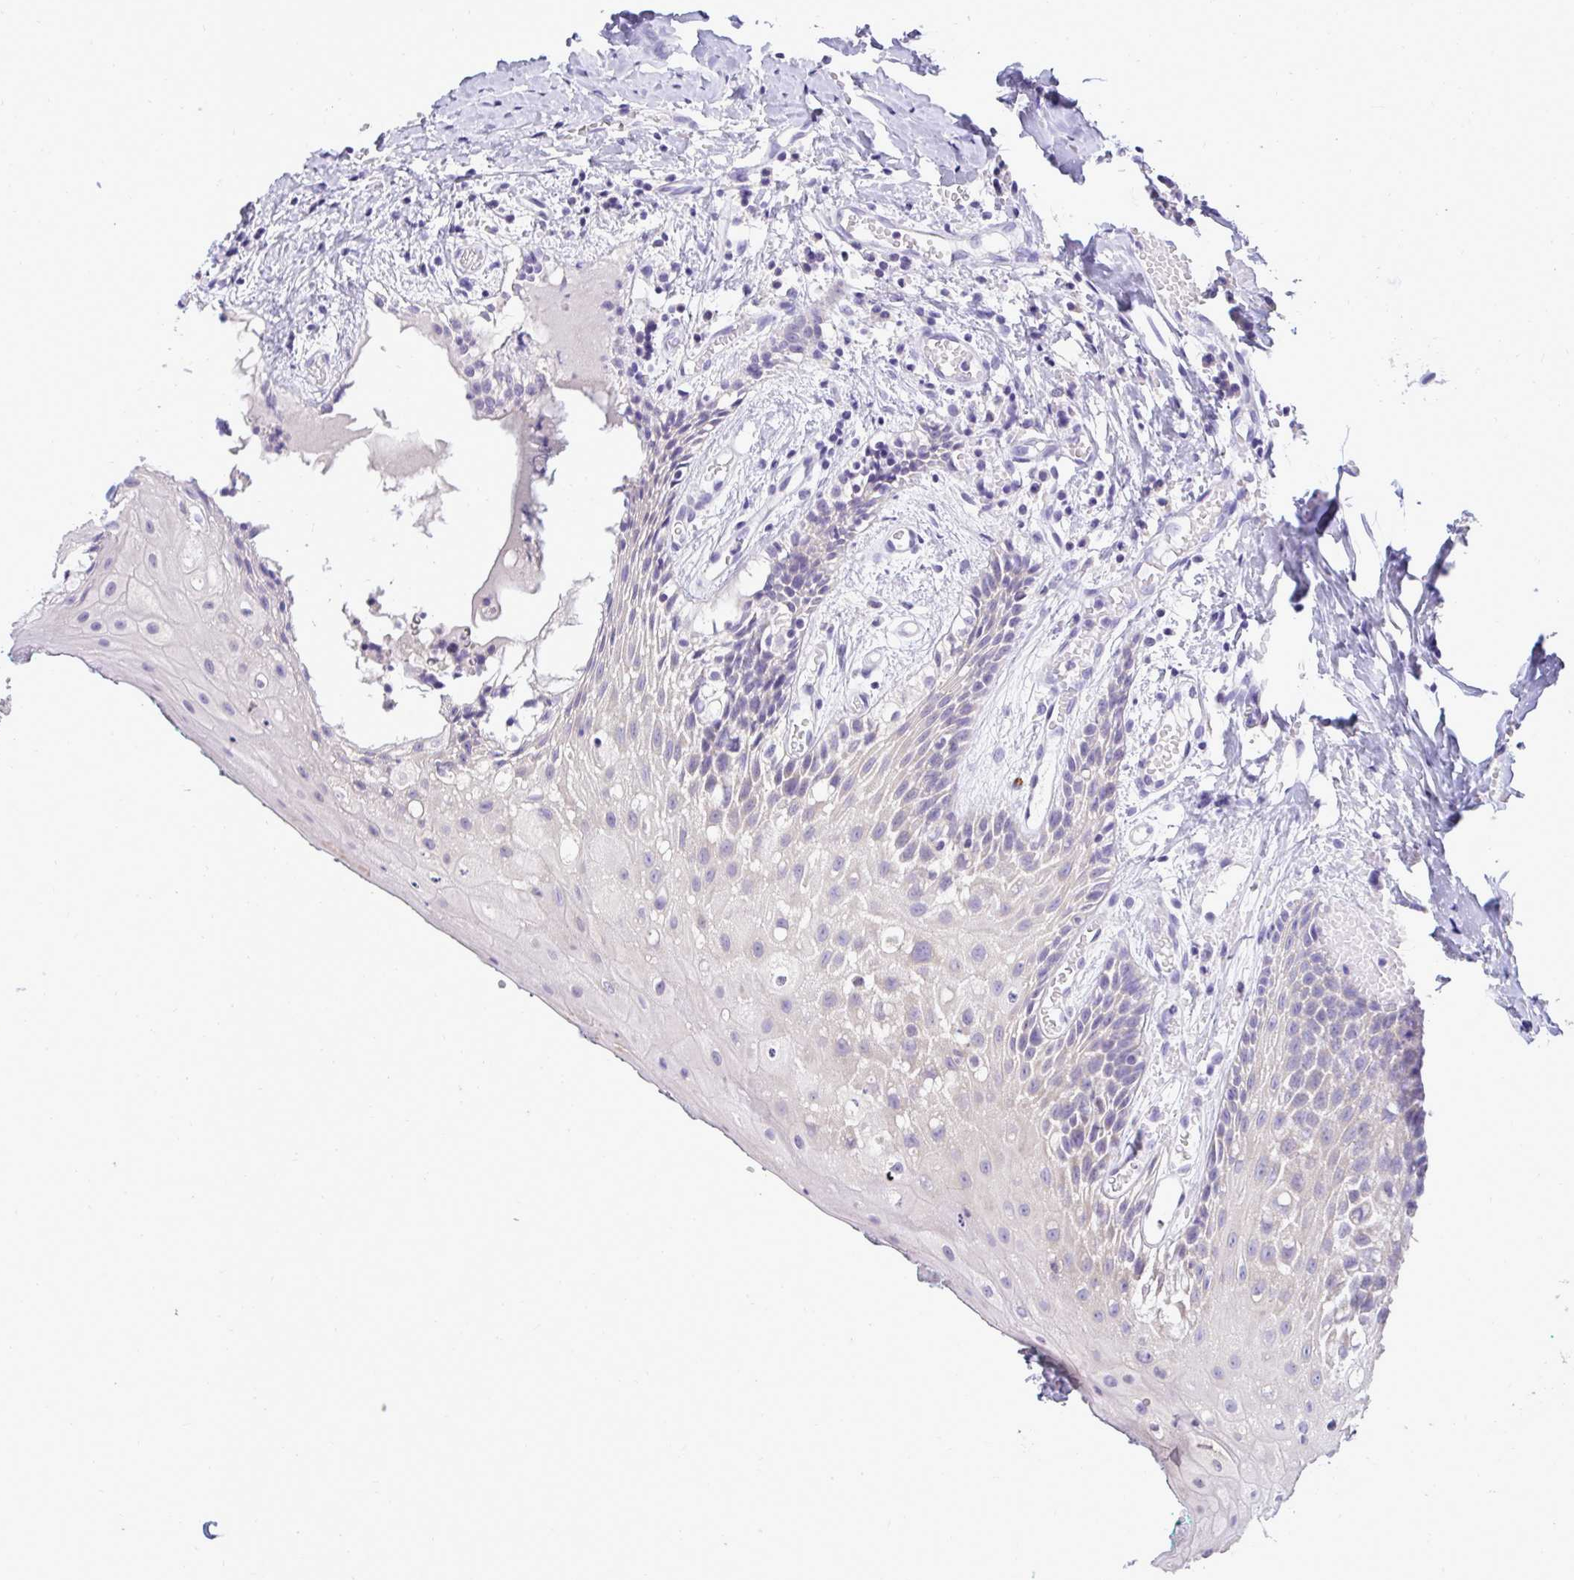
{"staining": {"intensity": "negative", "quantity": "none", "location": "none"}, "tissue": "oral mucosa", "cell_type": "Squamous epithelial cells", "image_type": "normal", "snomed": [{"axis": "morphology", "description": "Normal tissue, NOS"}, {"axis": "topography", "description": "Oral tissue"}, {"axis": "topography", "description": "Tounge, NOS"}], "caption": "IHC histopathology image of unremarkable oral mucosa stained for a protein (brown), which shows no positivity in squamous epithelial cells.", "gene": "ST8SIA2", "patient": {"sex": "female", "age": 62}}